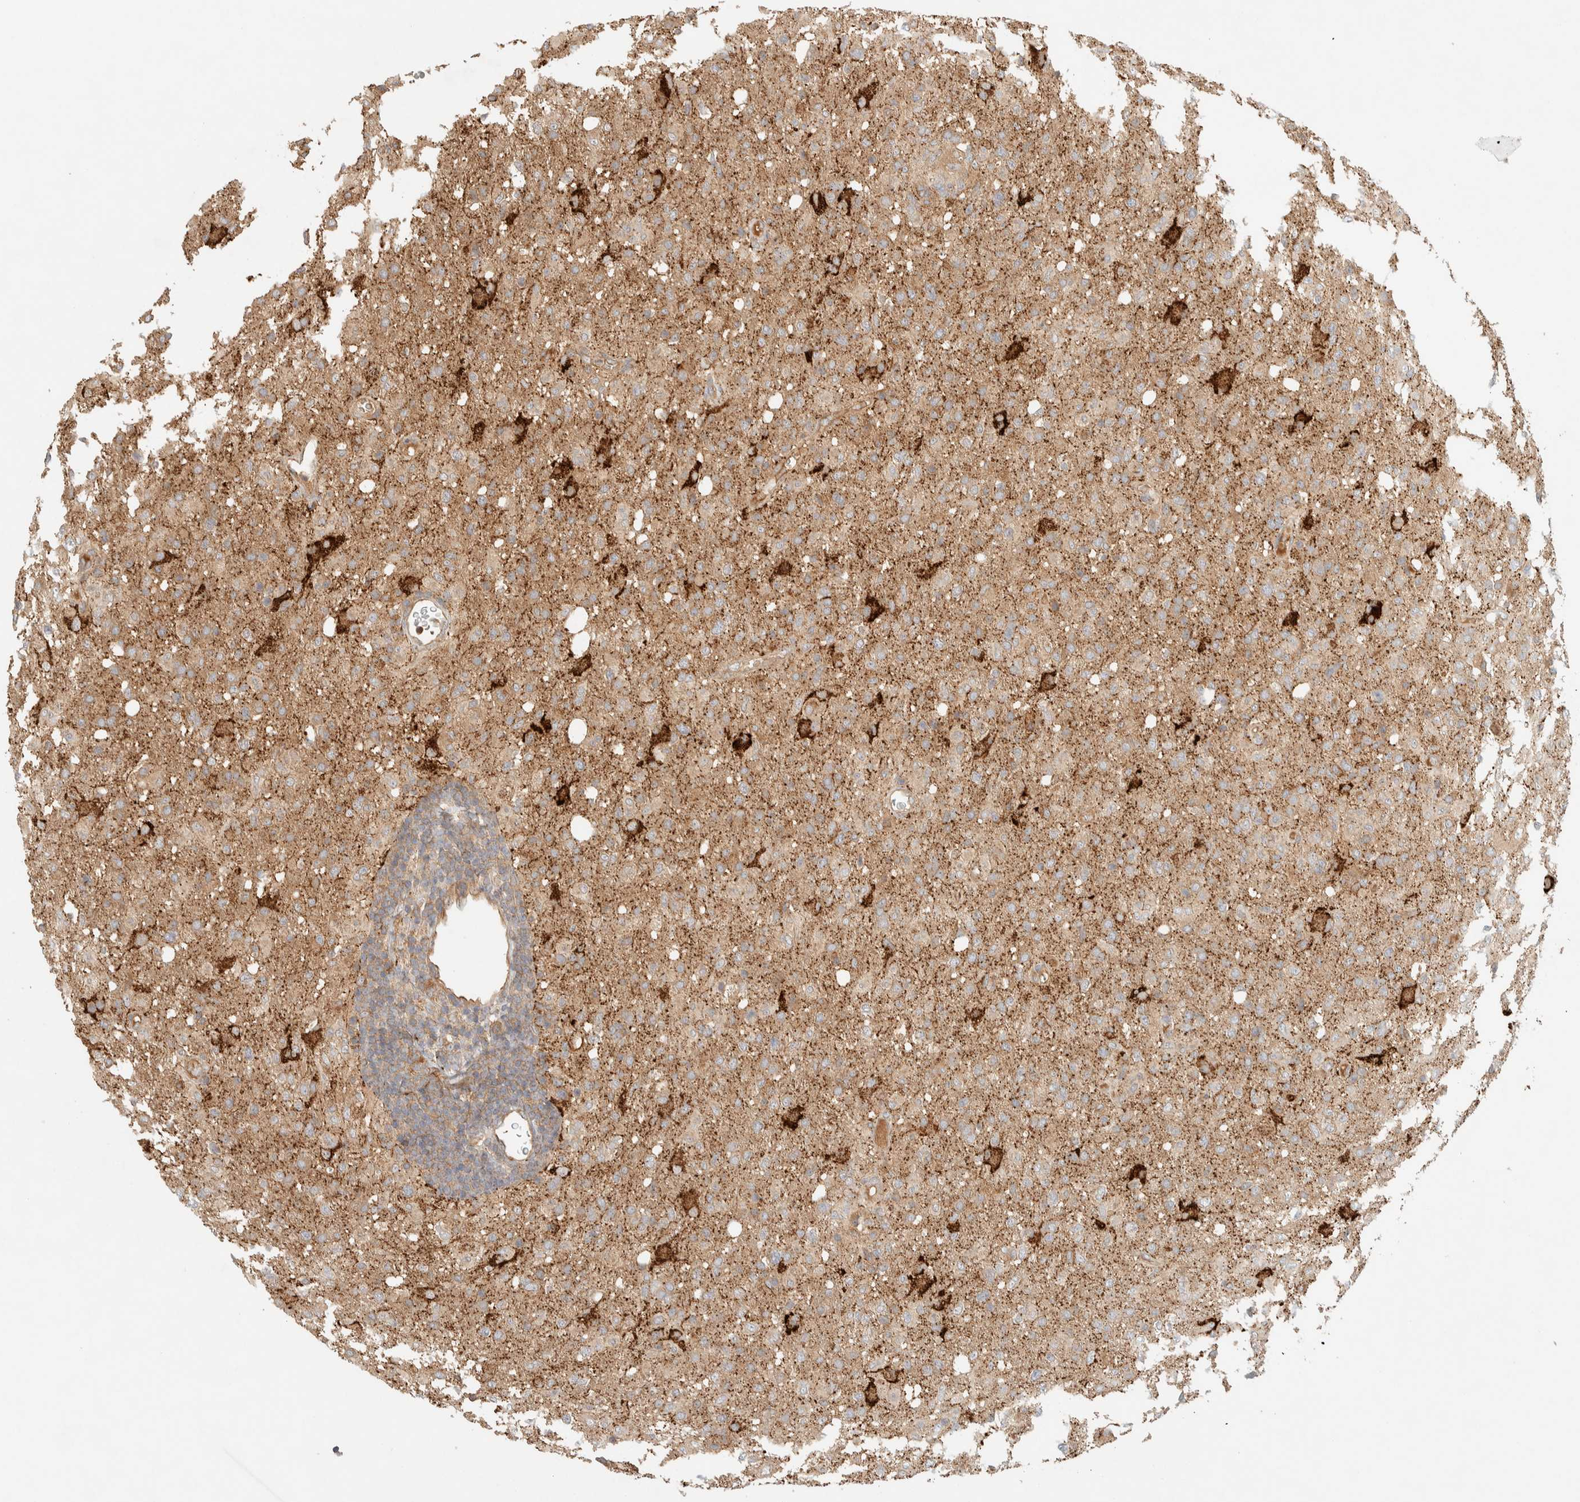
{"staining": {"intensity": "weak", "quantity": ">75%", "location": "cytoplasmic/membranous"}, "tissue": "glioma", "cell_type": "Tumor cells", "image_type": "cancer", "snomed": [{"axis": "morphology", "description": "Glioma, malignant, High grade"}, {"axis": "topography", "description": "Brain"}], "caption": "Glioma was stained to show a protein in brown. There is low levels of weak cytoplasmic/membranous staining in approximately >75% of tumor cells.", "gene": "FAM167A", "patient": {"sex": "female", "age": 57}}